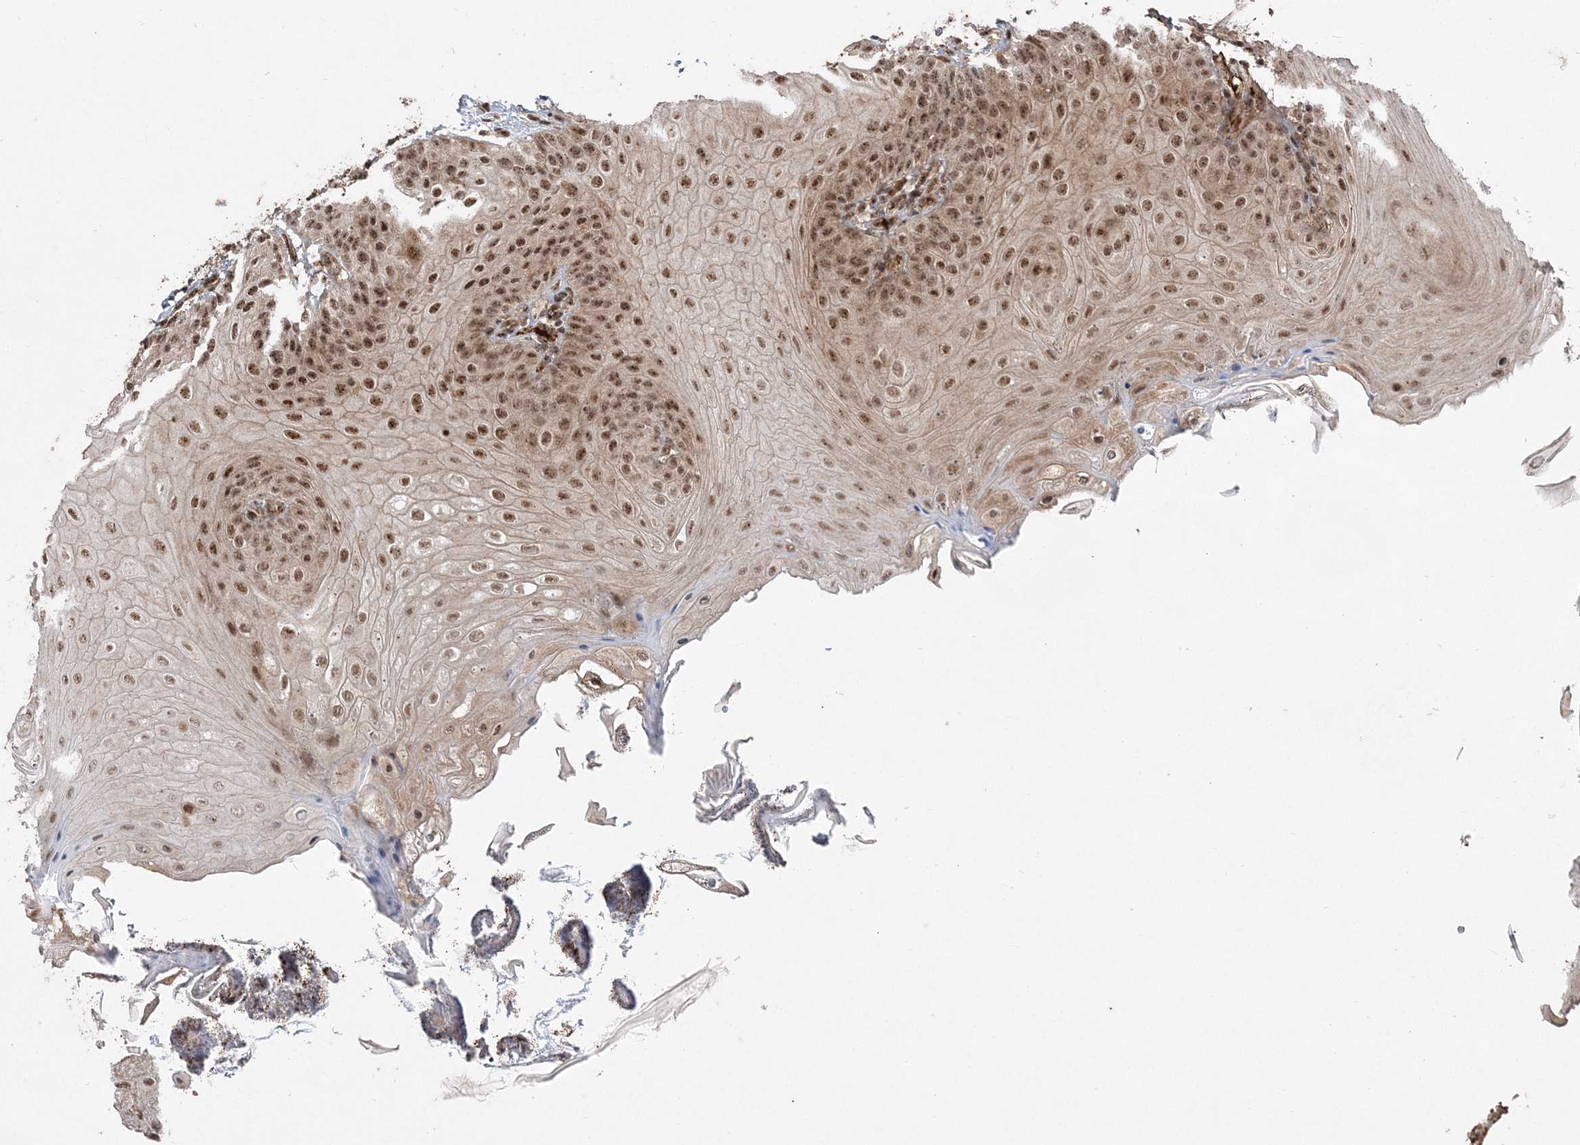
{"staining": {"intensity": "strong", "quantity": ">75%", "location": "nuclear"}, "tissue": "oral mucosa", "cell_type": "Squamous epithelial cells", "image_type": "normal", "snomed": [{"axis": "morphology", "description": "Normal tissue, NOS"}, {"axis": "topography", "description": "Oral tissue"}], "caption": "The photomicrograph demonstrates staining of benign oral mucosa, revealing strong nuclear protein positivity (brown color) within squamous epithelial cells.", "gene": "RBM17", "patient": {"sex": "female", "age": 68}}